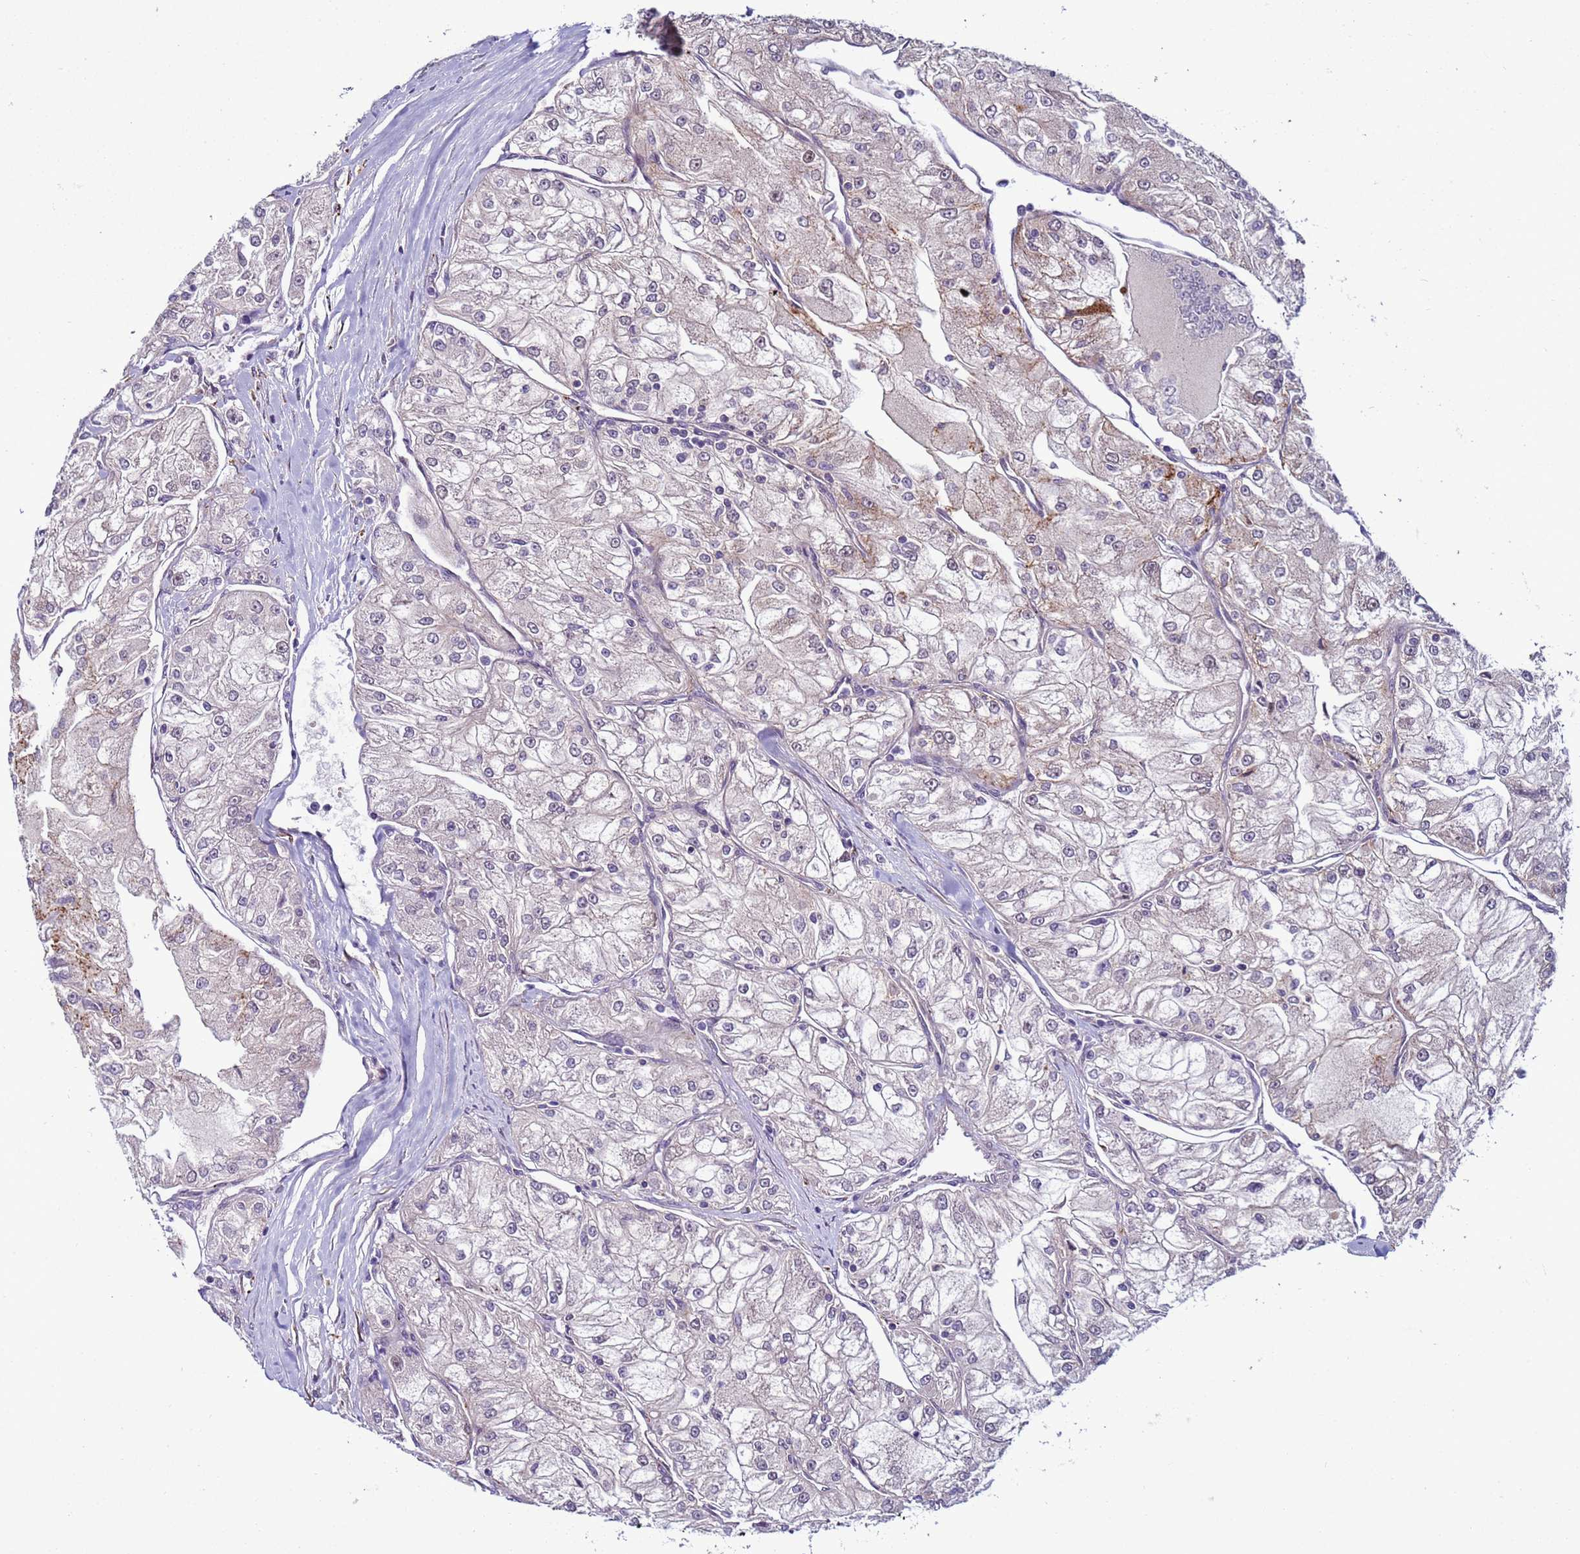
{"staining": {"intensity": "negative", "quantity": "none", "location": "none"}, "tissue": "renal cancer", "cell_type": "Tumor cells", "image_type": "cancer", "snomed": [{"axis": "morphology", "description": "Adenocarcinoma, NOS"}, {"axis": "topography", "description": "Kidney"}], "caption": "This micrograph is of renal adenocarcinoma stained with immunohistochemistry (IHC) to label a protein in brown with the nuclei are counter-stained blue. There is no positivity in tumor cells. (Immunohistochemistry (ihc), brightfield microscopy, high magnification).", "gene": "NAT2", "patient": {"sex": "female", "age": 72}}